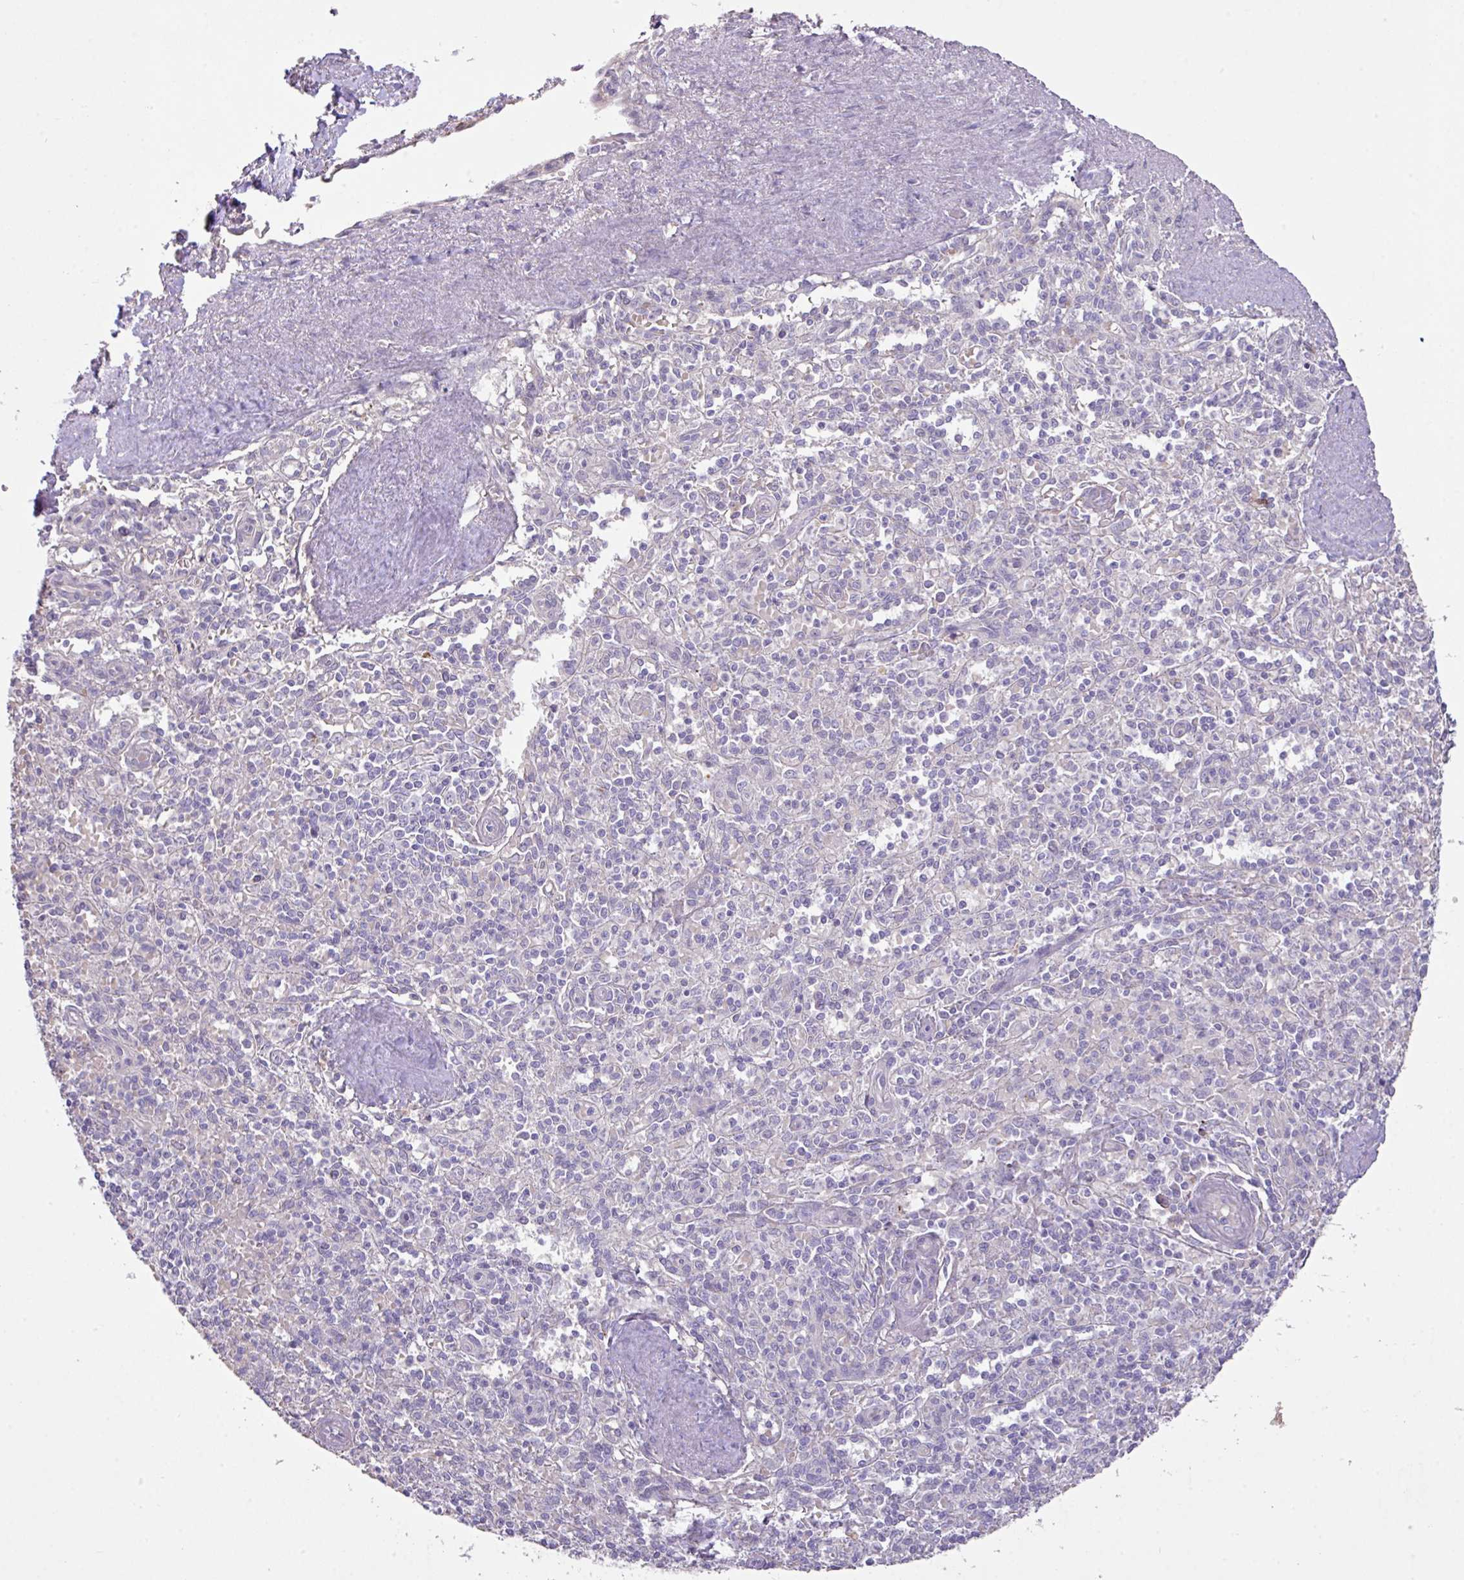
{"staining": {"intensity": "negative", "quantity": "none", "location": "none"}, "tissue": "spleen", "cell_type": "Cells in red pulp", "image_type": "normal", "snomed": [{"axis": "morphology", "description": "Normal tissue, NOS"}, {"axis": "topography", "description": "Spleen"}], "caption": "Immunohistochemistry of benign spleen demonstrates no expression in cells in red pulp.", "gene": "PRADC1", "patient": {"sex": "female", "age": 70}}